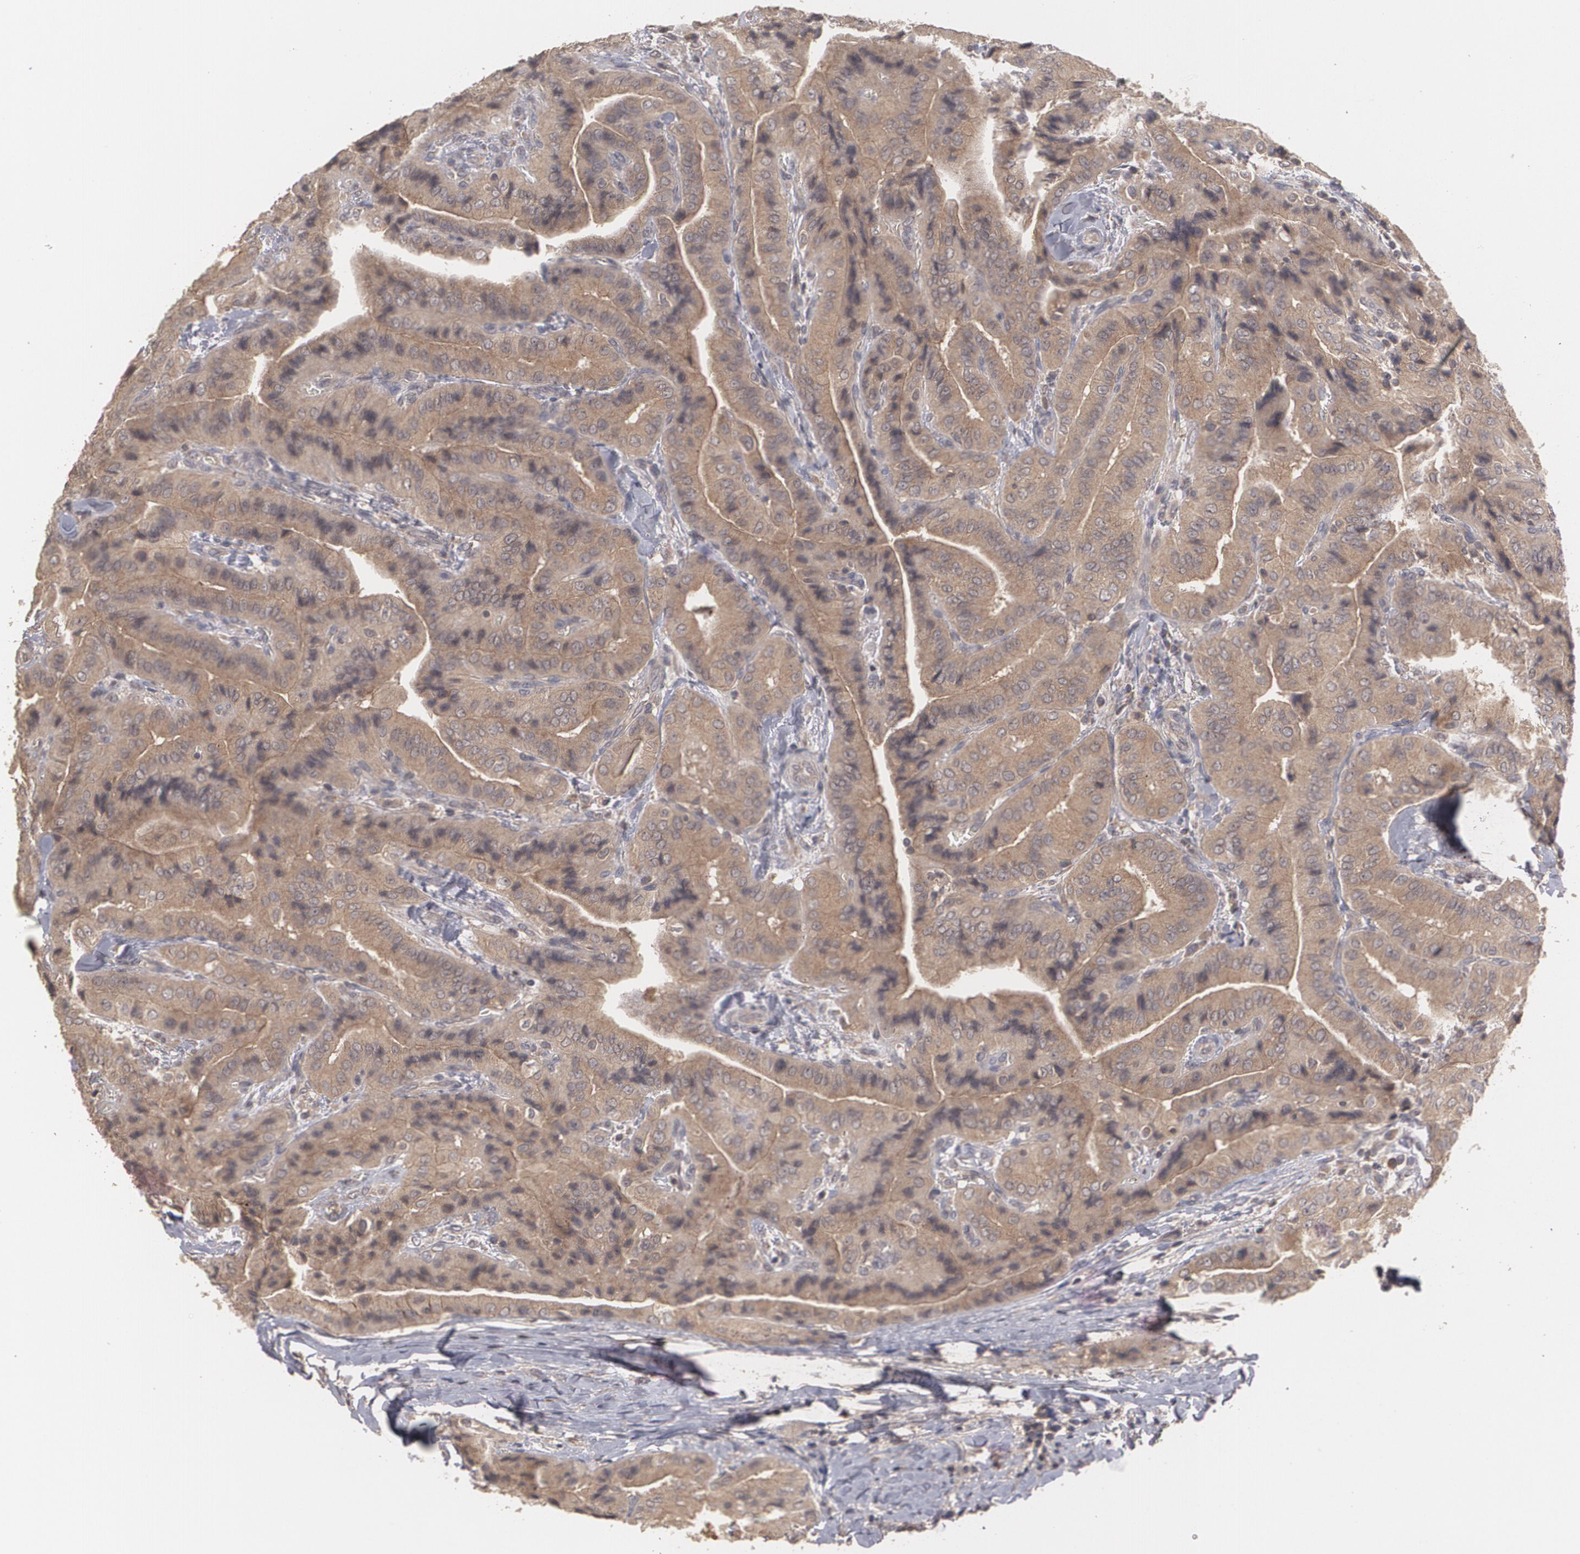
{"staining": {"intensity": "moderate", "quantity": ">75%", "location": "cytoplasmic/membranous"}, "tissue": "thyroid cancer", "cell_type": "Tumor cells", "image_type": "cancer", "snomed": [{"axis": "morphology", "description": "Papillary adenocarcinoma, NOS"}, {"axis": "topography", "description": "Thyroid gland"}], "caption": "High-magnification brightfield microscopy of thyroid cancer stained with DAB (brown) and counterstained with hematoxylin (blue). tumor cells exhibit moderate cytoplasmic/membranous staining is appreciated in approximately>75% of cells.", "gene": "ARF6", "patient": {"sex": "female", "age": 71}}